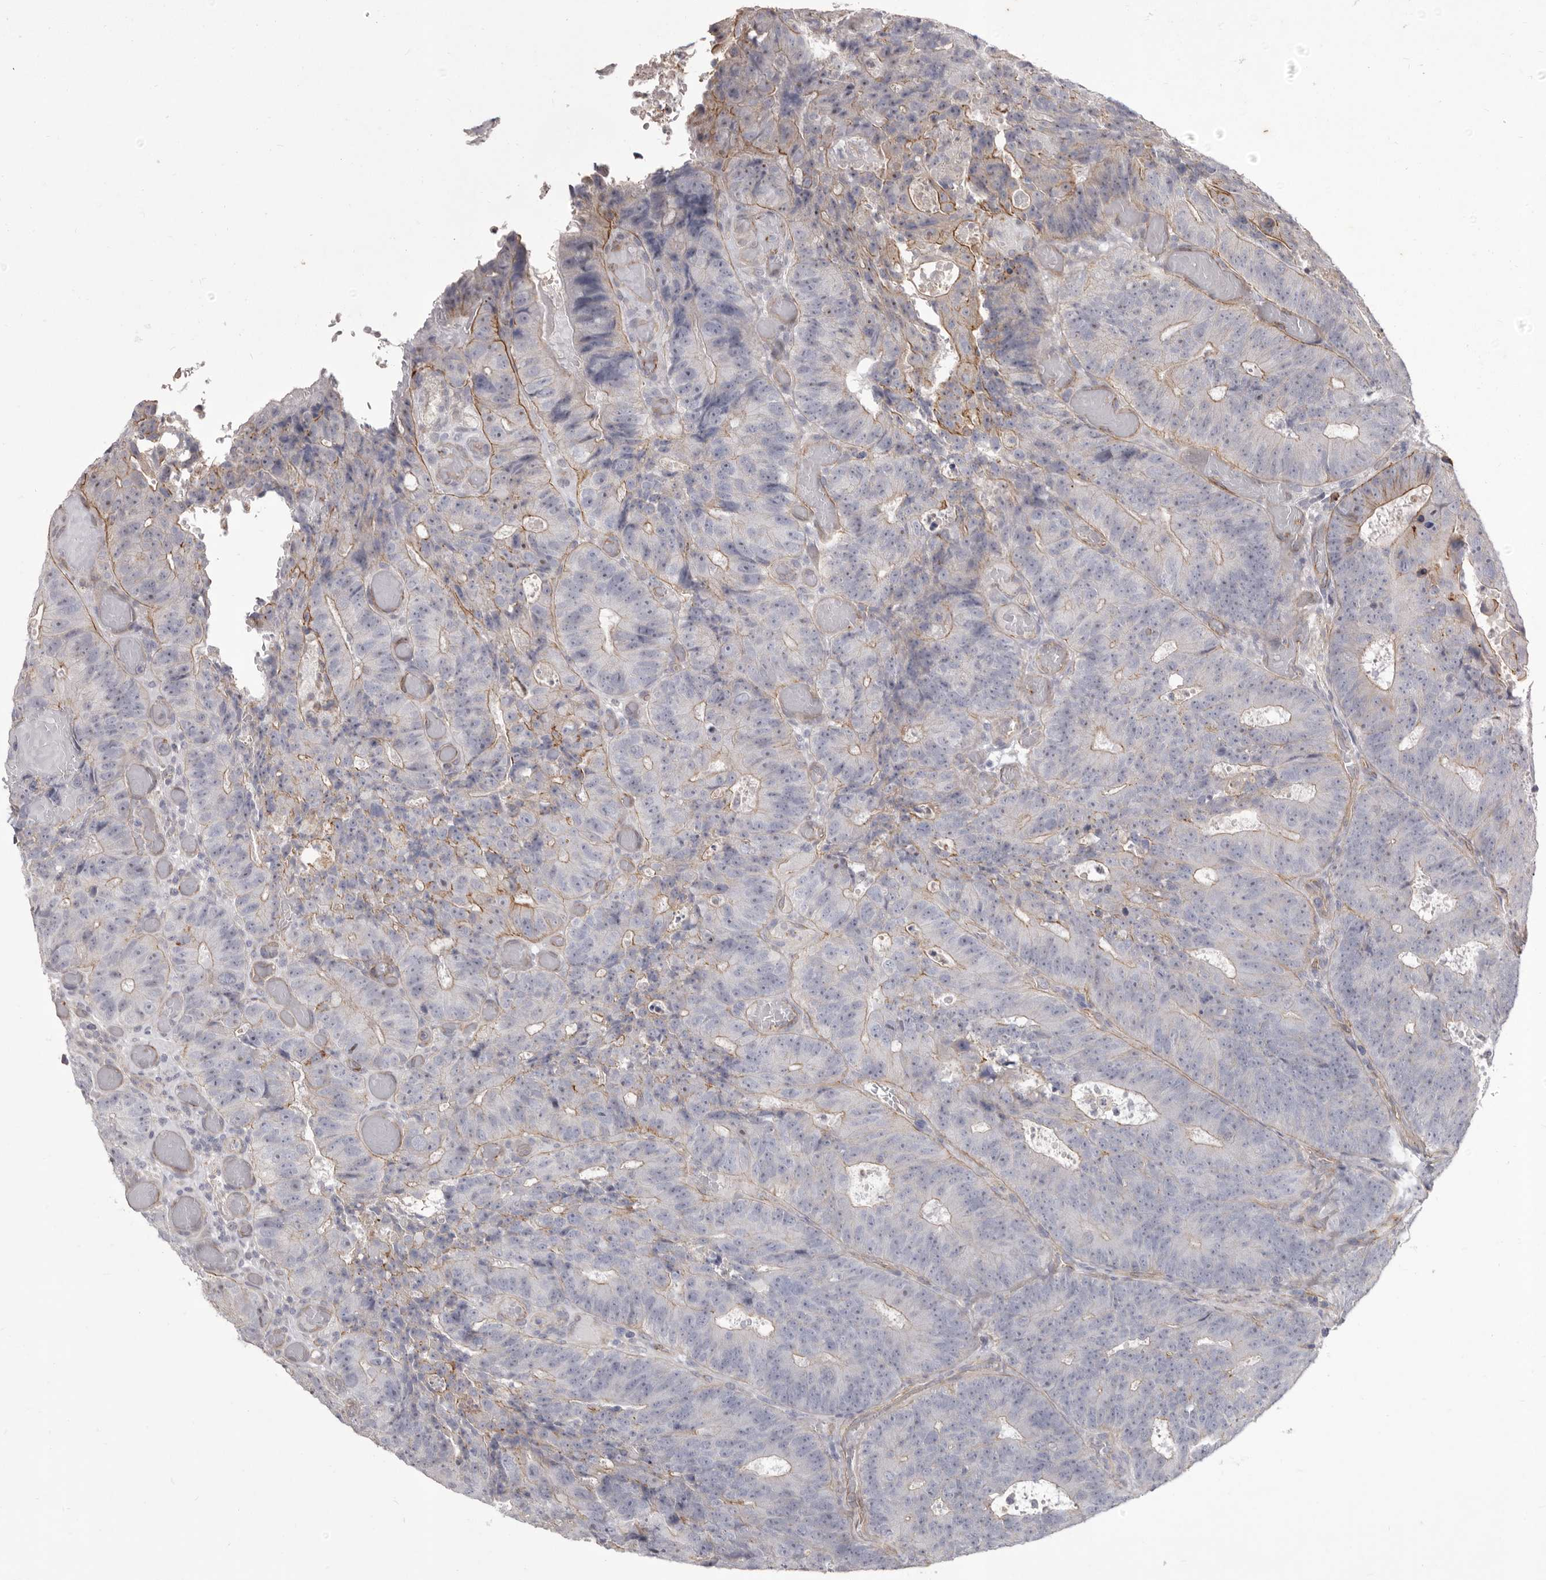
{"staining": {"intensity": "moderate", "quantity": "<25%", "location": "cytoplasmic/membranous"}, "tissue": "colorectal cancer", "cell_type": "Tumor cells", "image_type": "cancer", "snomed": [{"axis": "morphology", "description": "Adenocarcinoma, NOS"}, {"axis": "topography", "description": "Colon"}], "caption": "Colorectal adenocarcinoma stained for a protein (brown) reveals moderate cytoplasmic/membranous positive expression in approximately <25% of tumor cells.", "gene": "P2RX6", "patient": {"sex": "male", "age": 87}}